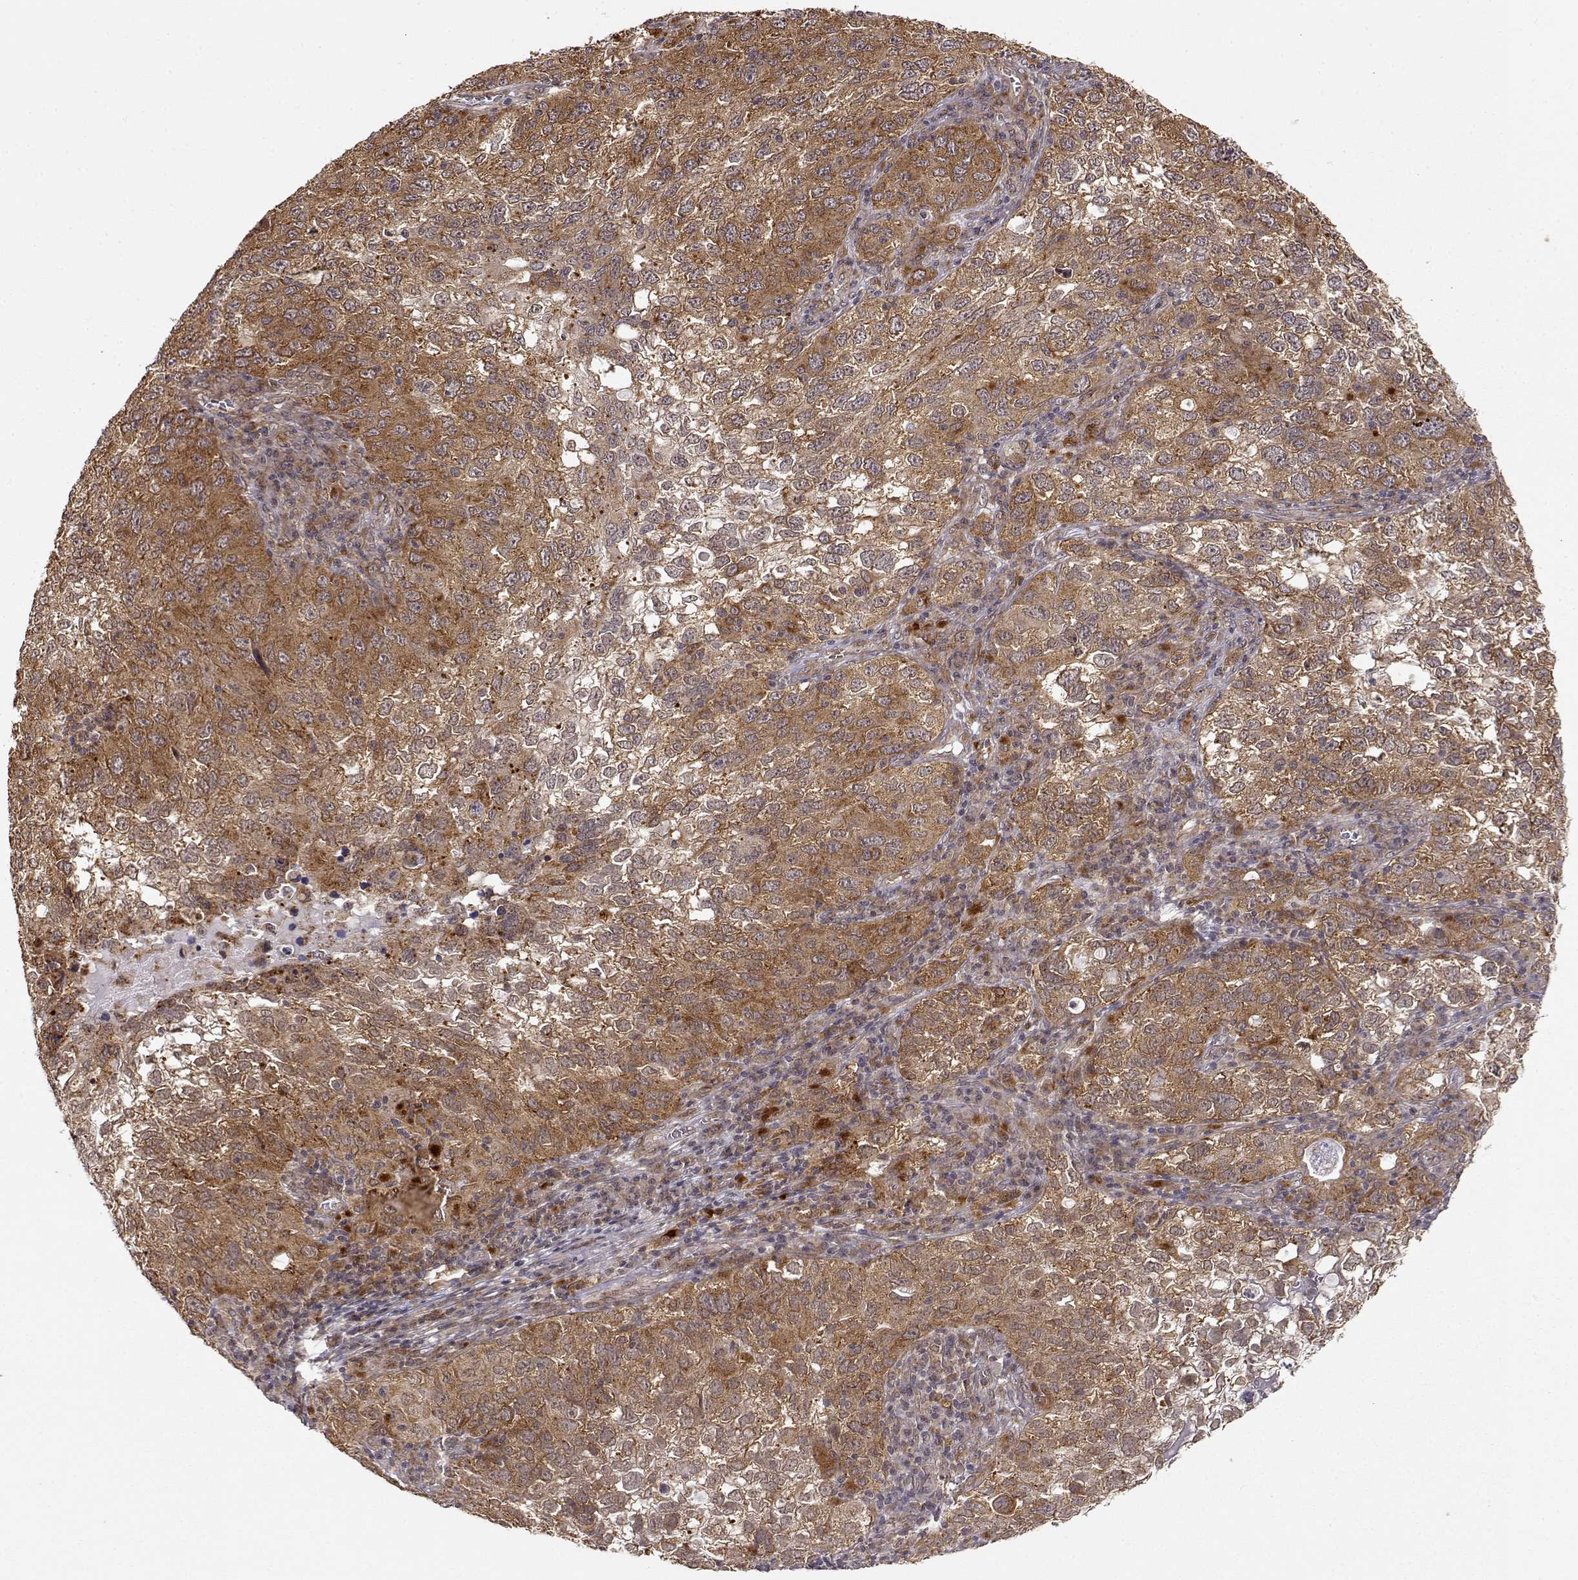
{"staining": {"intensity": "moderate", "quantity": ">75%", "location": "cytoplasmic/membranous"}, "tissue": "cervical cancer", "cell_type": "Tumor cells", "image_type": "cancer", "snomed": [{"axis": "morphology", "description": "Squamous cell carcinoma, NOS"}, {"axis": "topography", "description": "Cervix"}], "caption": "This is a histology image of IHC staining of cervical squamous cell carcinoma, which shows moderate staining in the cytoplasmic/membranous of tumor cells.", "gene": "RNF13", "patient": {"sex": "female", "age": 55}}